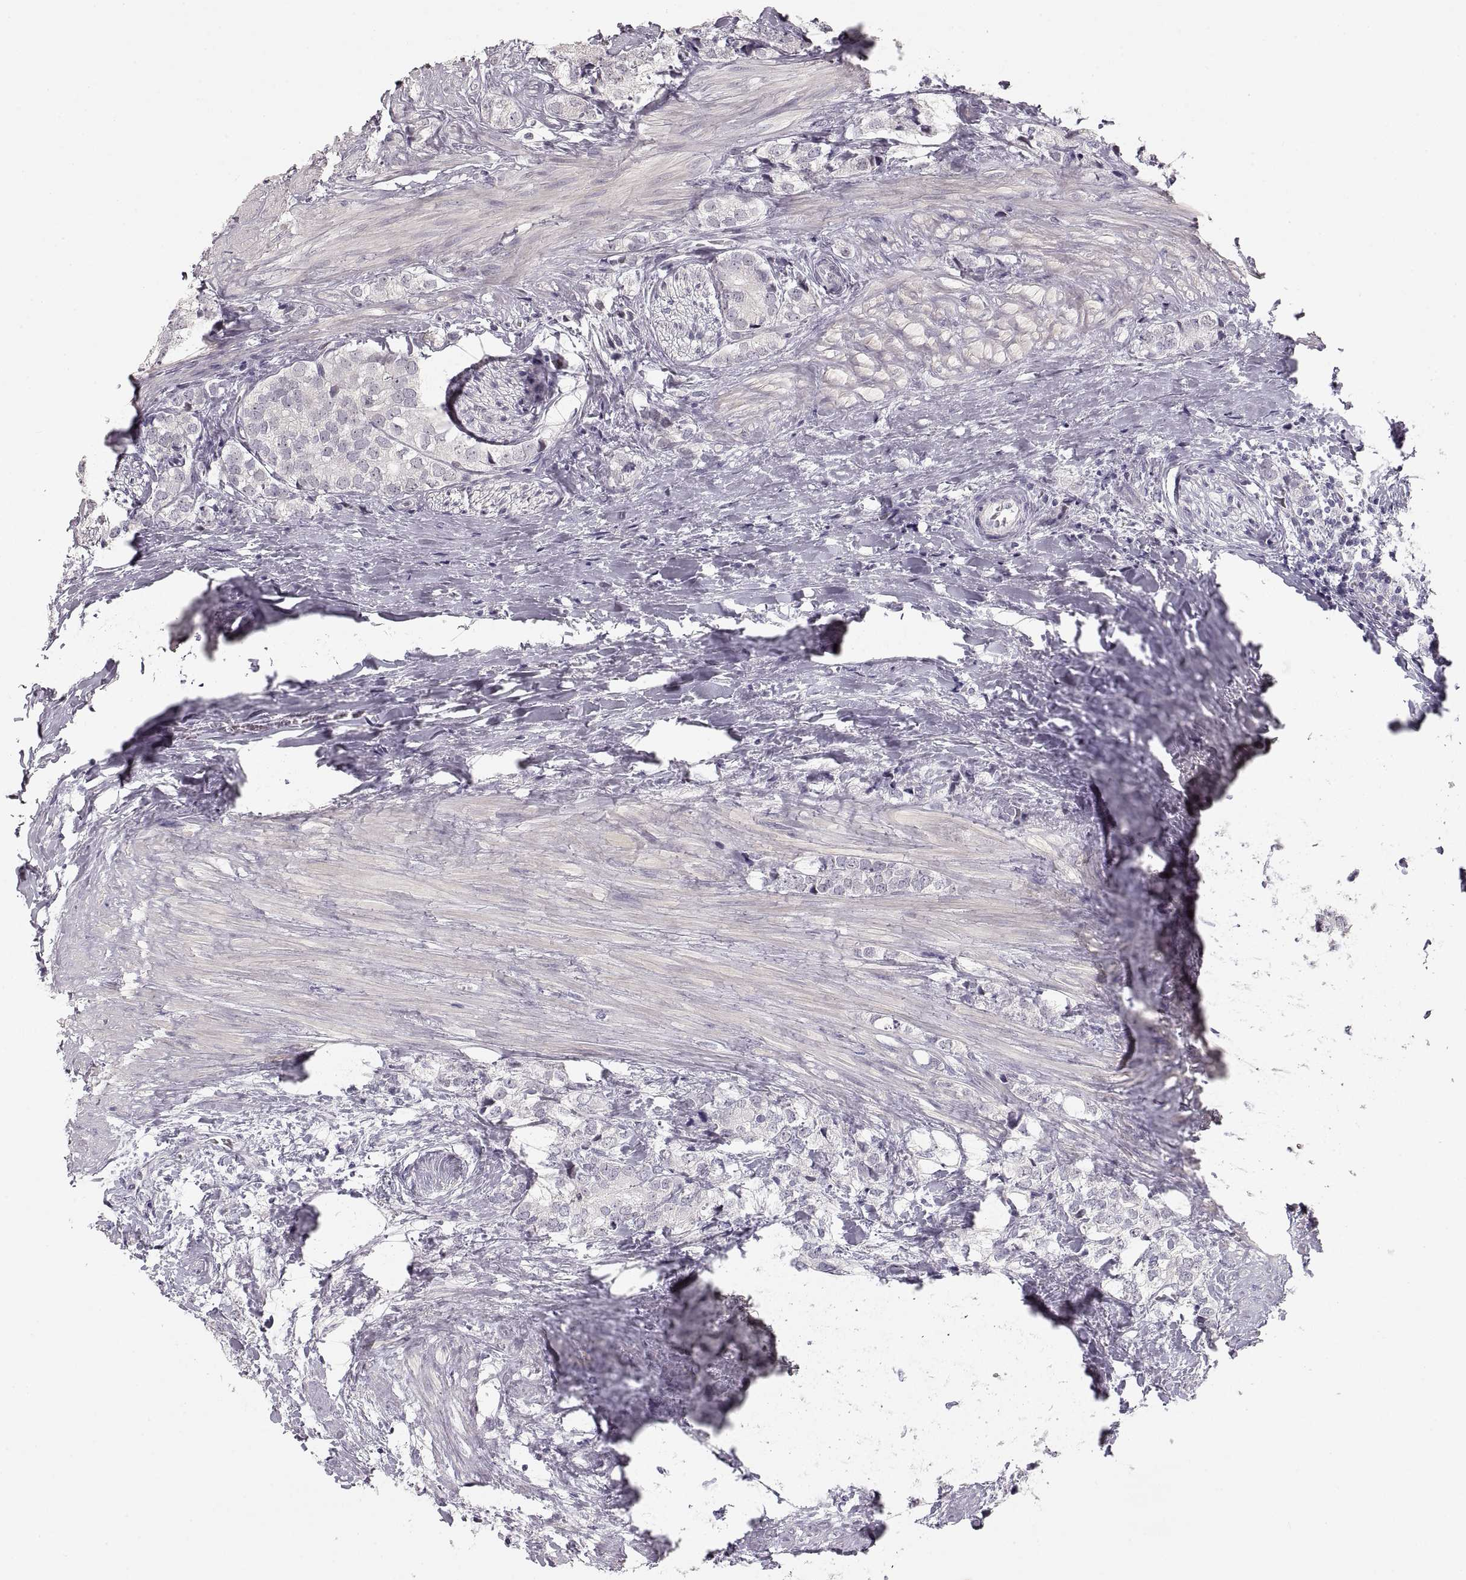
{"staining": {"intensity": "negative", "quantity": "none", "location": "none"}, "tissue": "prostate cancer", "cell_type": "Tumor cells", "image_type": "cancer", "snomed": [{"axis": "morphology", "description": "Adenocarcinoma, NOS"}, {"axis": "topography", "description": "Prostate and seminal vesicle, NOS"}], "caption": "The histopathology image displays no staining of tumor cells in prostate adenocarcinoma.", "gene": "PCSK2", "patient": {"sex": "male", "age": 63}}